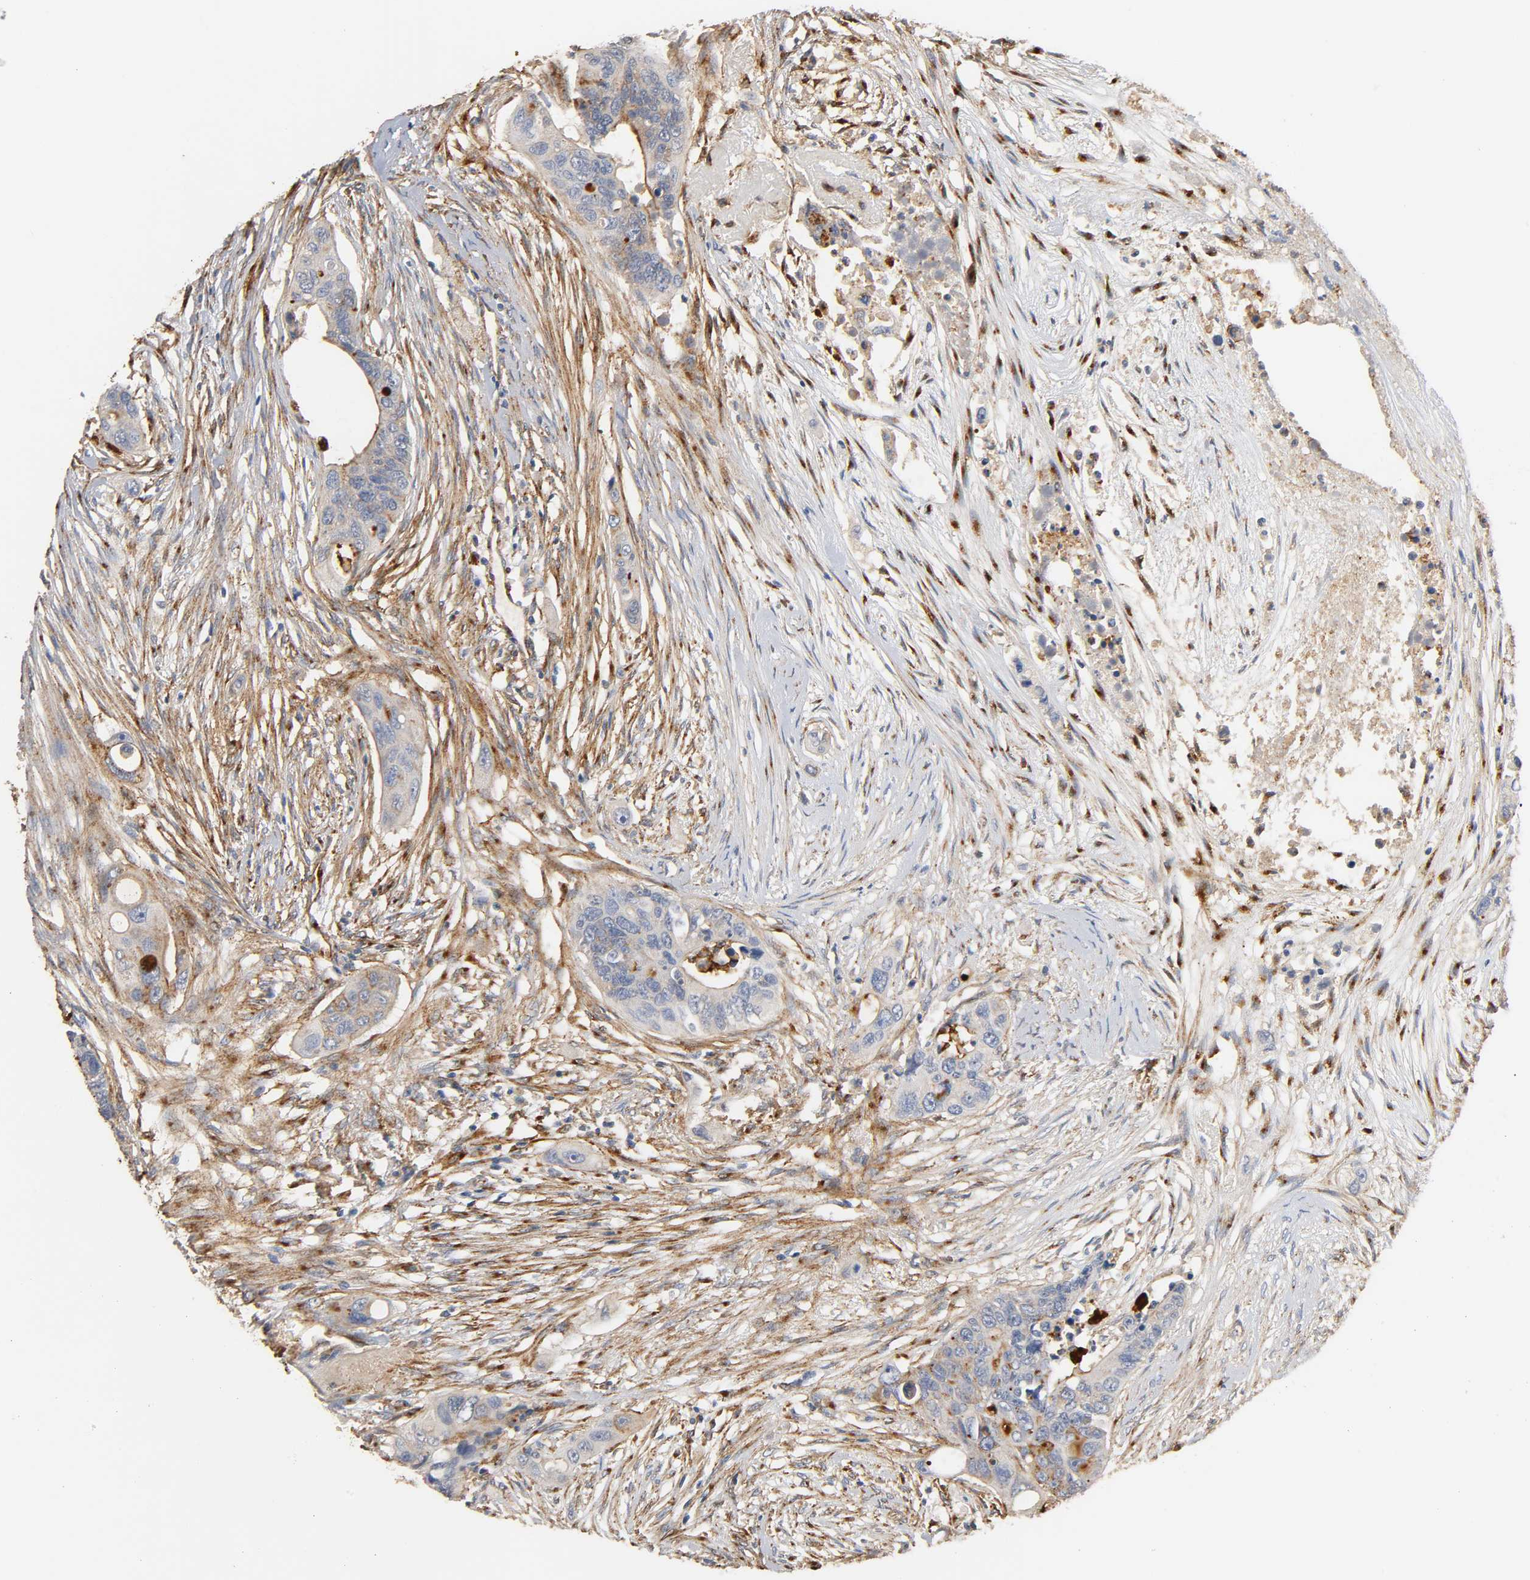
{"staining": {"intensity": "weak", "quantity": "<25%", "location": "cytoplasmic/membranous"}, "tissue": "colorectal cancer", "cell_type": "Tumor cells", "image_type": "cancer", "snomed": [{"axis": "morphology", "description": "Adenocarcinoma, NOS"}, {"axis": "topography", "description": "Colon"}], "caption": "The immunohistochemistry (IHC) photomicrograph has no significant expression in tumor cells of colorectal cancer tissue.", "gene": "IFITM3", "patient": {"sex": "female", "age": 57}}